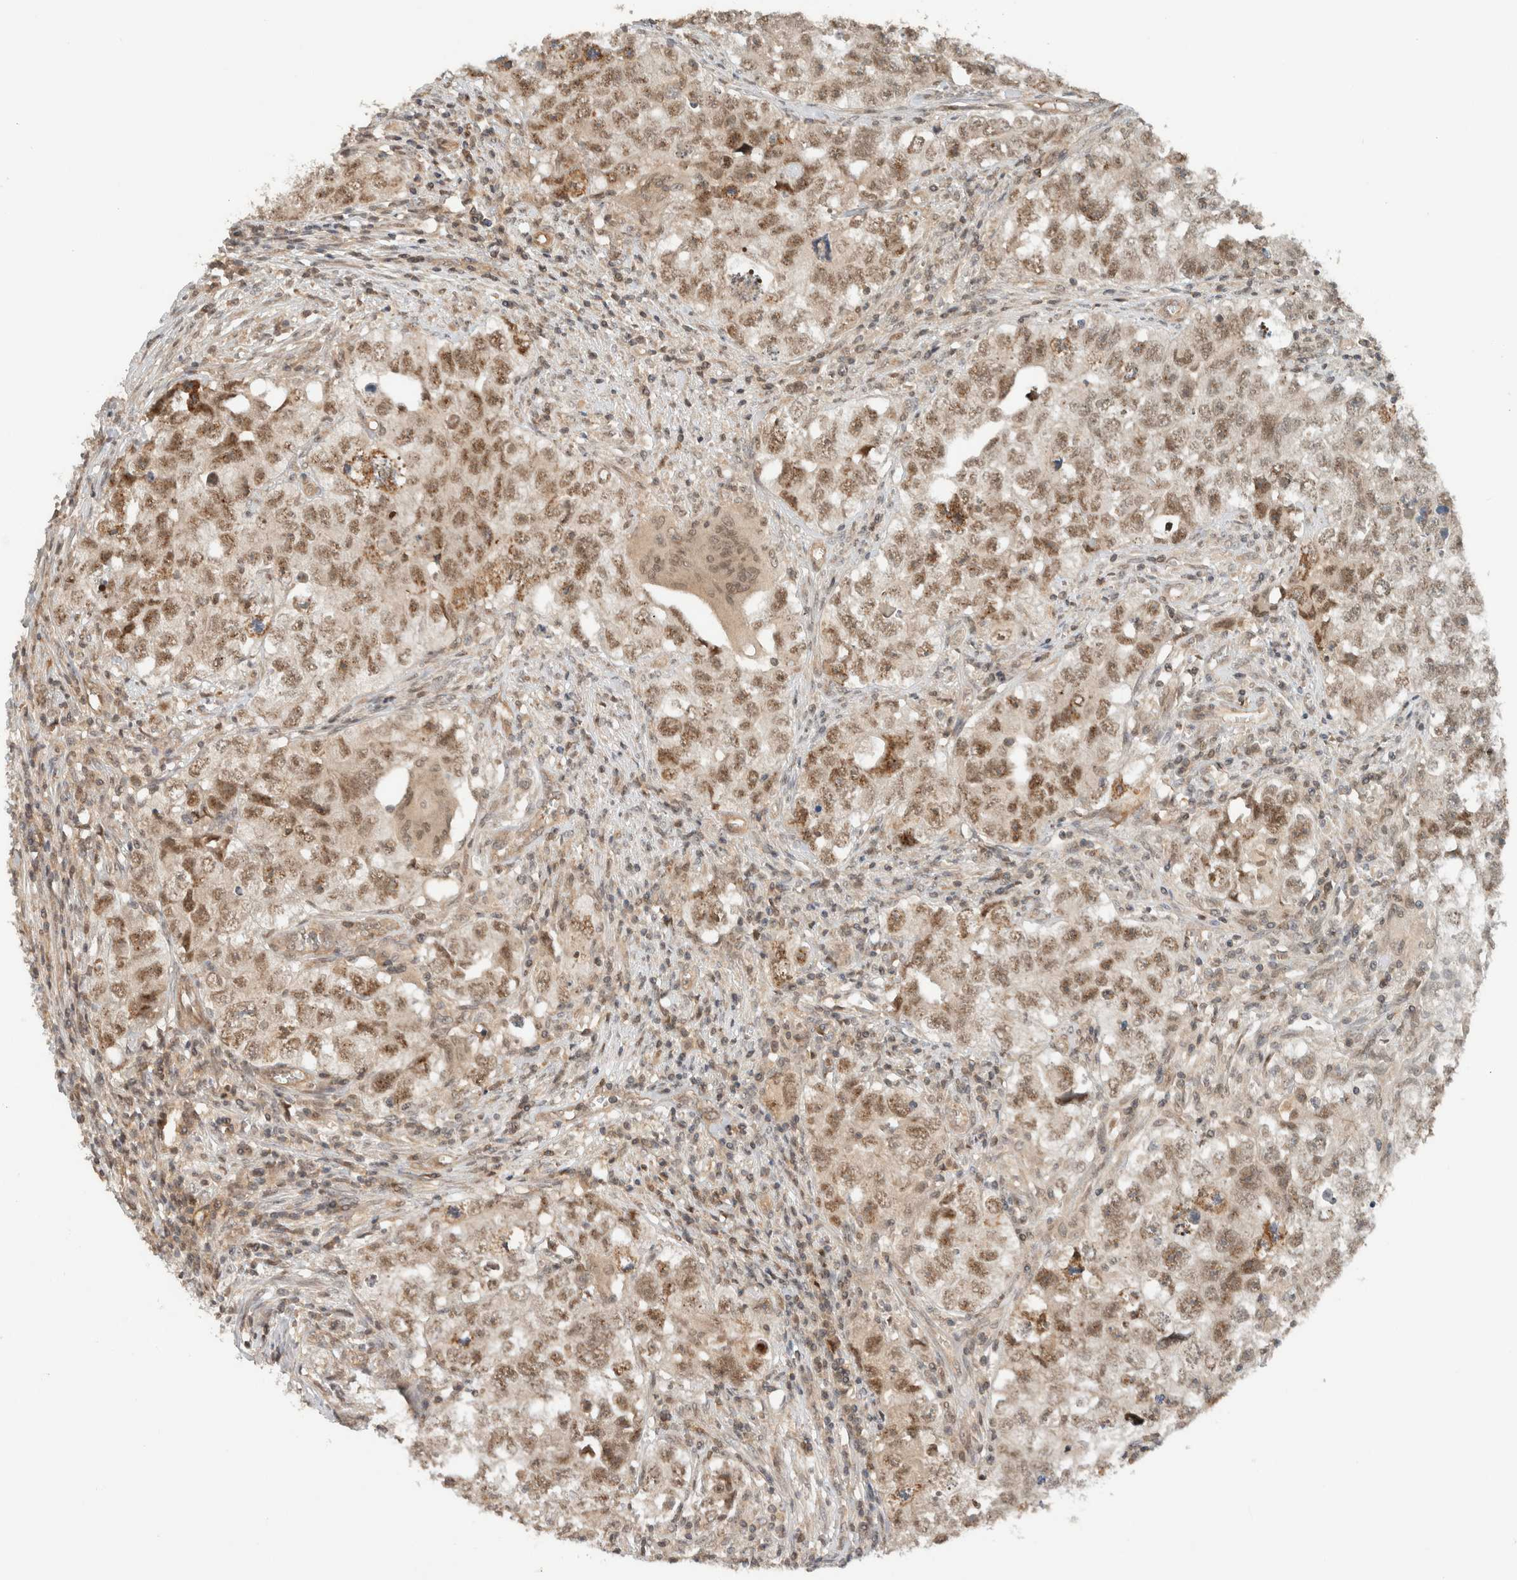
{"staining": {"intensity": "moderate", "quantity": ">75%", "location": "nuclear"}, "tissue": "testis cancer", "cell_type": "Tumor cells", "image_type": "cancer", "snomed": [{"axis": "morphology", "description": "Seminoma, NOS"}, {"axis": "morphology", "description": "Carcinoma, Embryonal, NOS"}, {"axis": "topography", "description": "Testis"}], "caption": "This photomicrograph reveals immunohistochemistry (IHC) staining of testis cancer, with medium moderate nuclear expression in about >75% of tumor cells.", "gene": "CAAP1", "patient": {"sex": "male", "age": 43}}